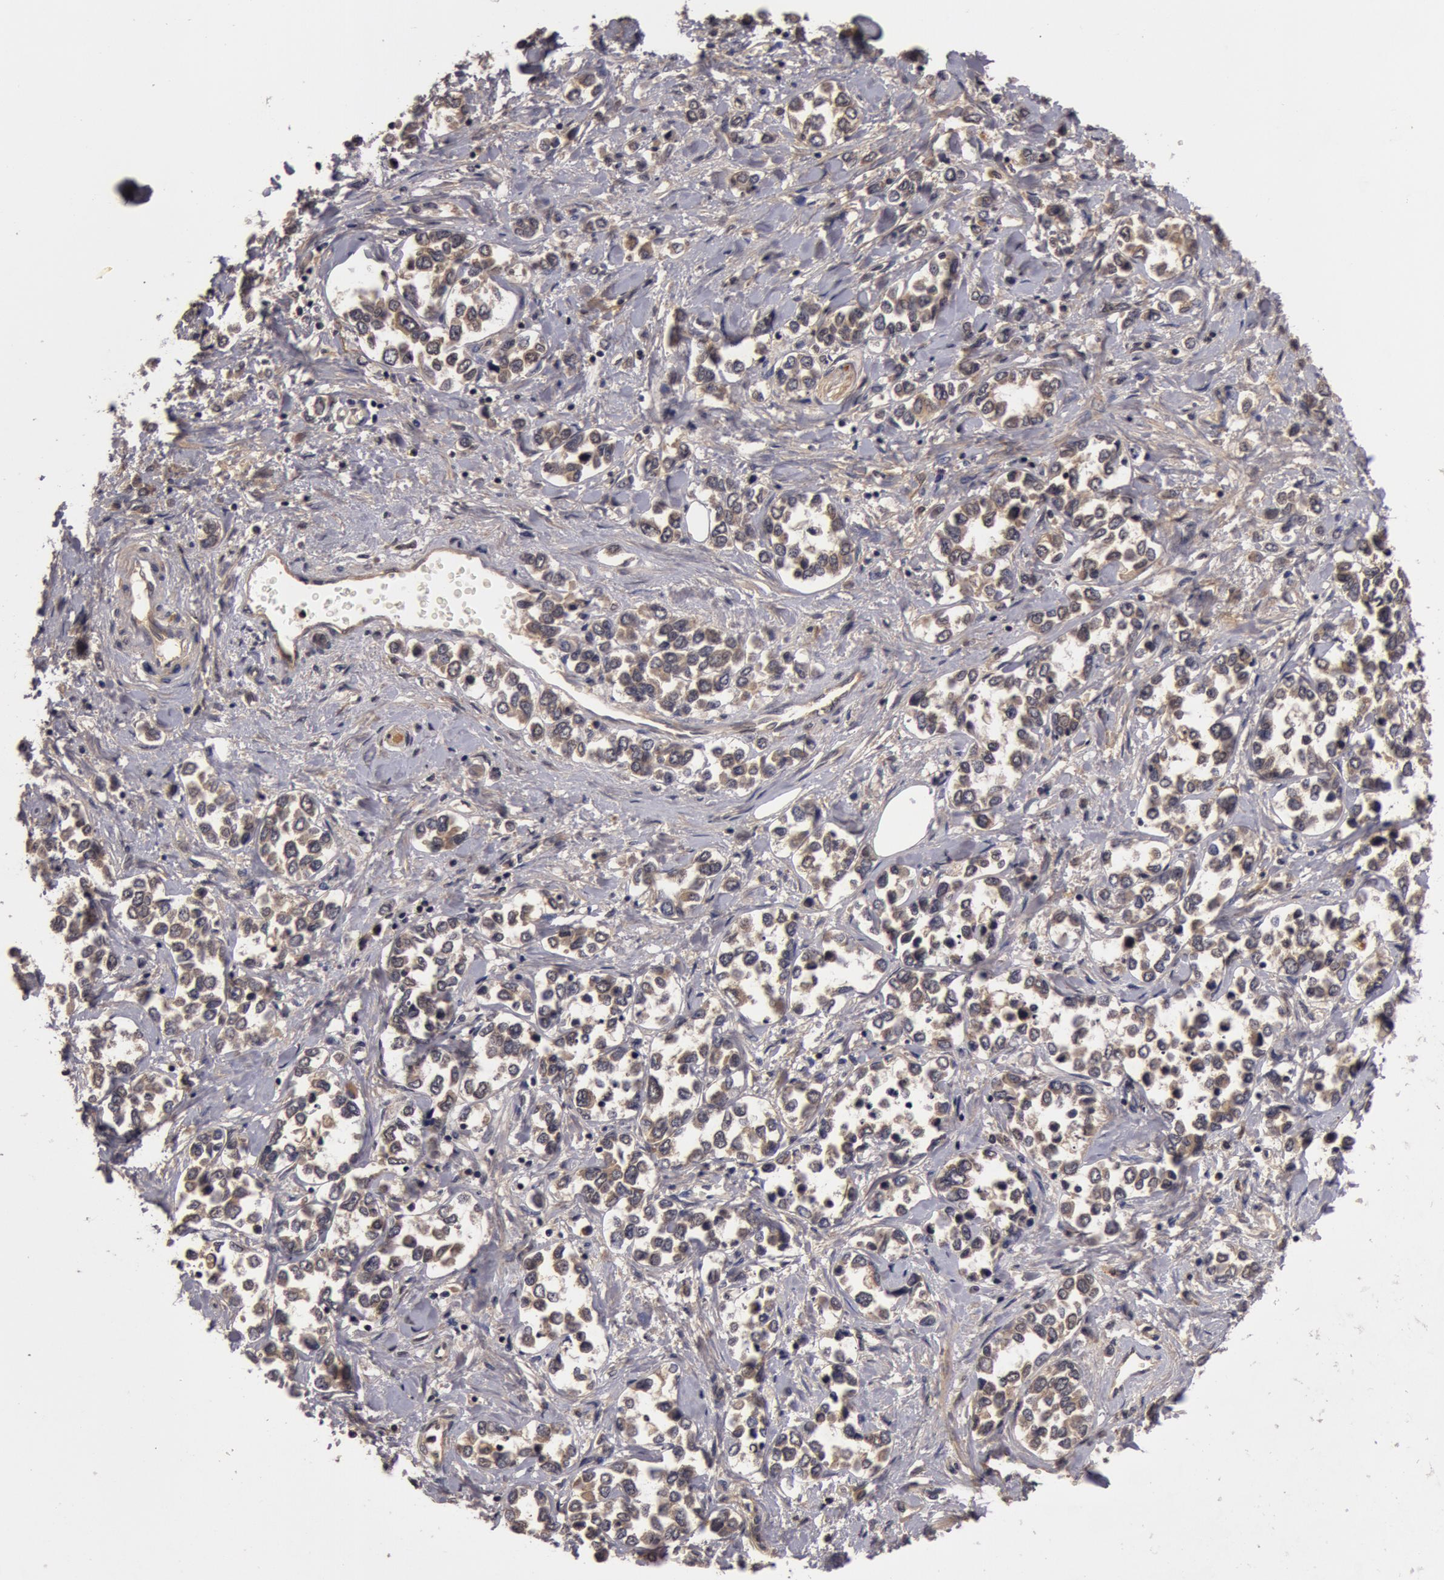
{"staining": {"intensity": "weak", "quantity": ">75%", "location": "cytoplasmic/membranous"}, "tissue": "stomach cancer", "cell_type": "Tumor cells", "image_type": "cancer", "snomed": [{"axis": "morphology", "description": "Adenocarcinoma, NOS"}, {"axis": "topography", "description": "Stomach, upper"}], "caption": "A high-resolution histopathology image shows immunohistochemistry (IHC) staining of stomach cancer (adenocarcinoma), which reveals weak cytoplasmic/membranous positivity in about >75% of tumor cells. The staining was performed using DAB (3,3'-diaminobenzidine) to visualize the protein expression in brown, while the nuclei were stained in blue with hematoxylin (Magnification: 20x).", "gene": "BCHE", "patient": {"sex": "male", "age": 76}}